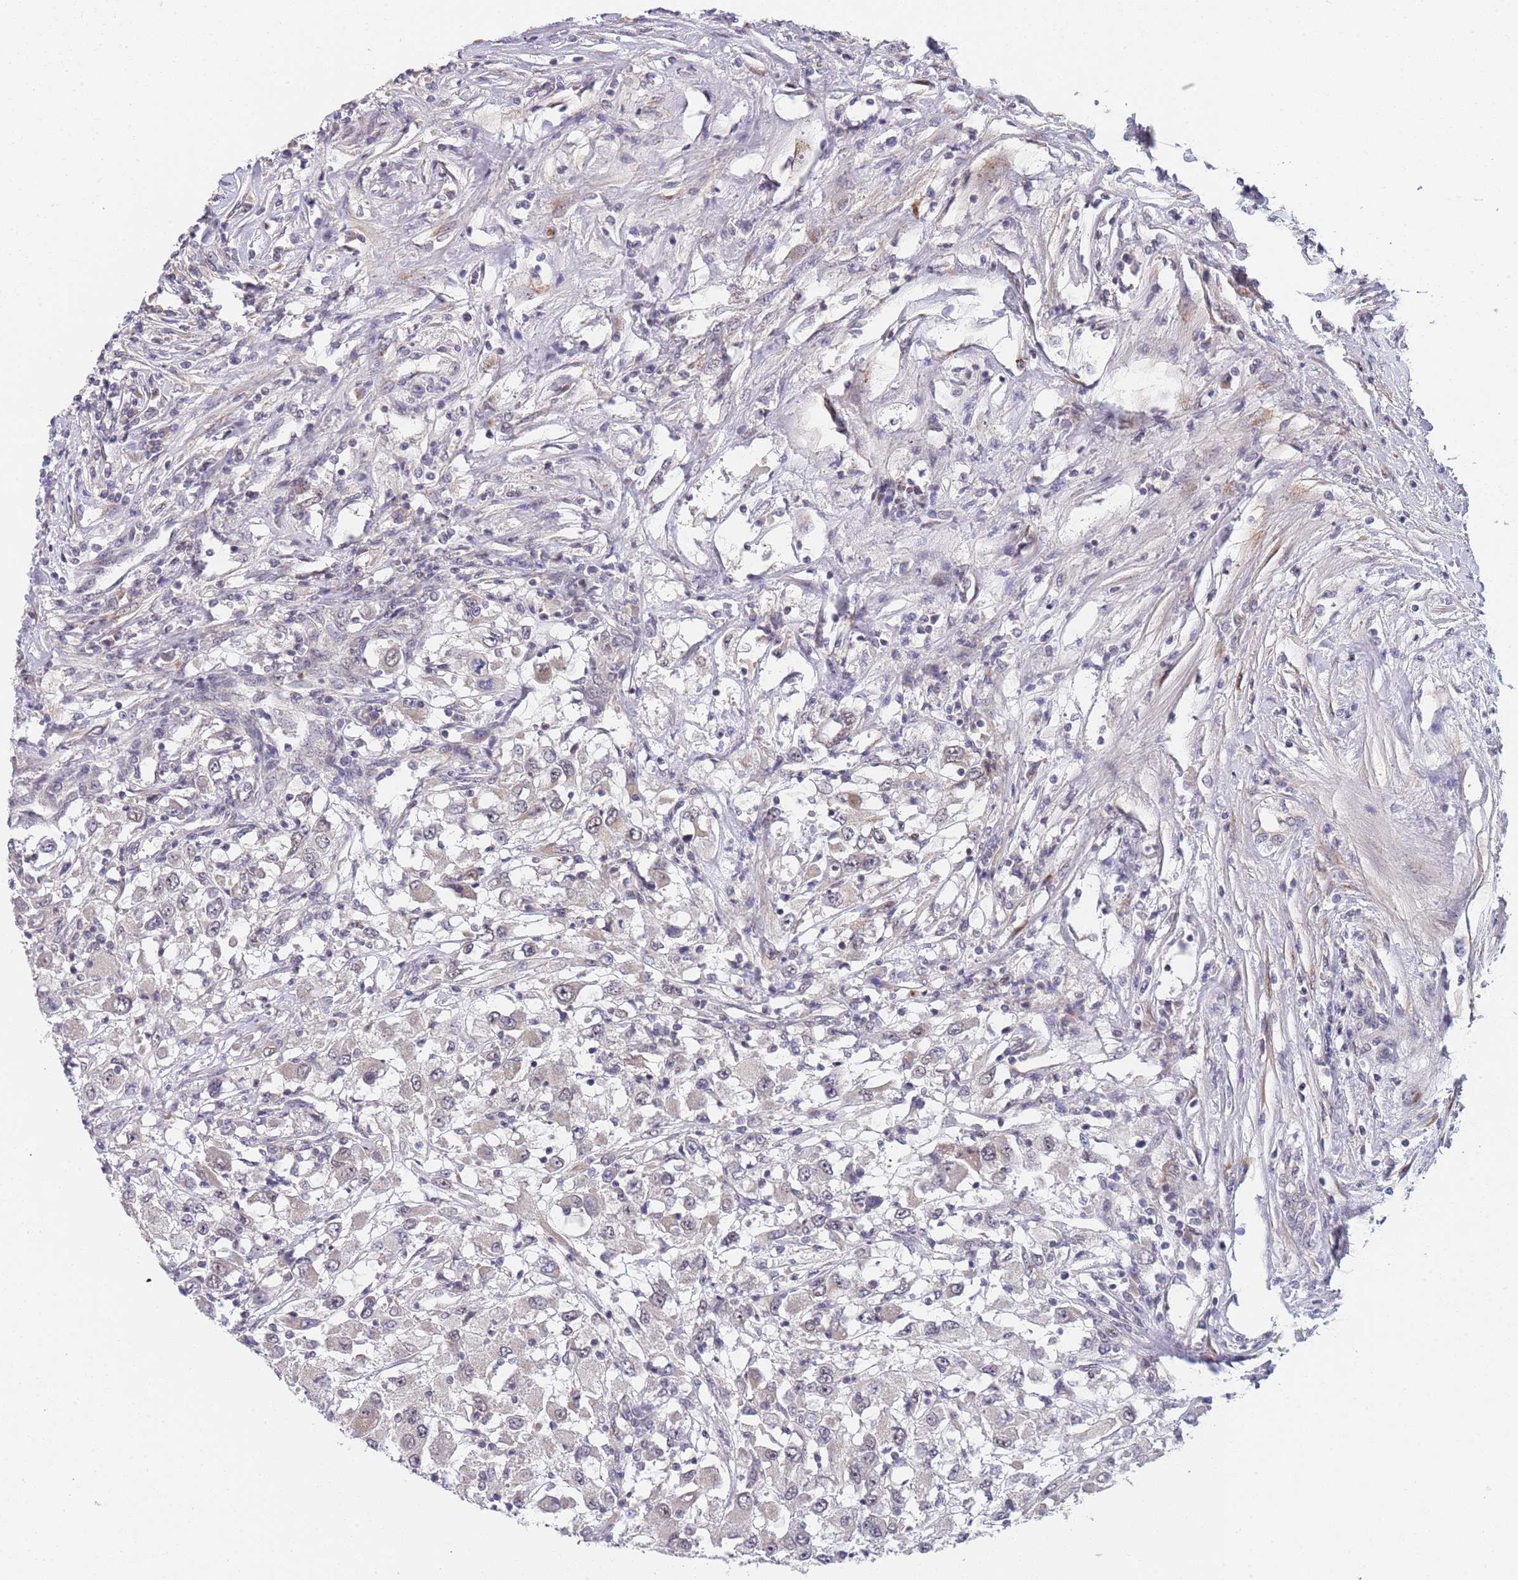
{"staining": {"intensity": "negative", "quantity": "none", "location": "none"}, "tissue": "renal cancer", "cell_type": "Tumor cells", "image_type": "cancer", "snomed": [{"axis": "morphology", "description": "Adenocarcinoma, NOS"}, {"axis": "topography", "description": "Kidney"}], "caption": "Adenocarcinoma (renal) was stained to show a protein in brown. There is no significant positivity in tumor cells.", "gene": "B4GALT4", "patient": {"sex": "female", "age": 67}}